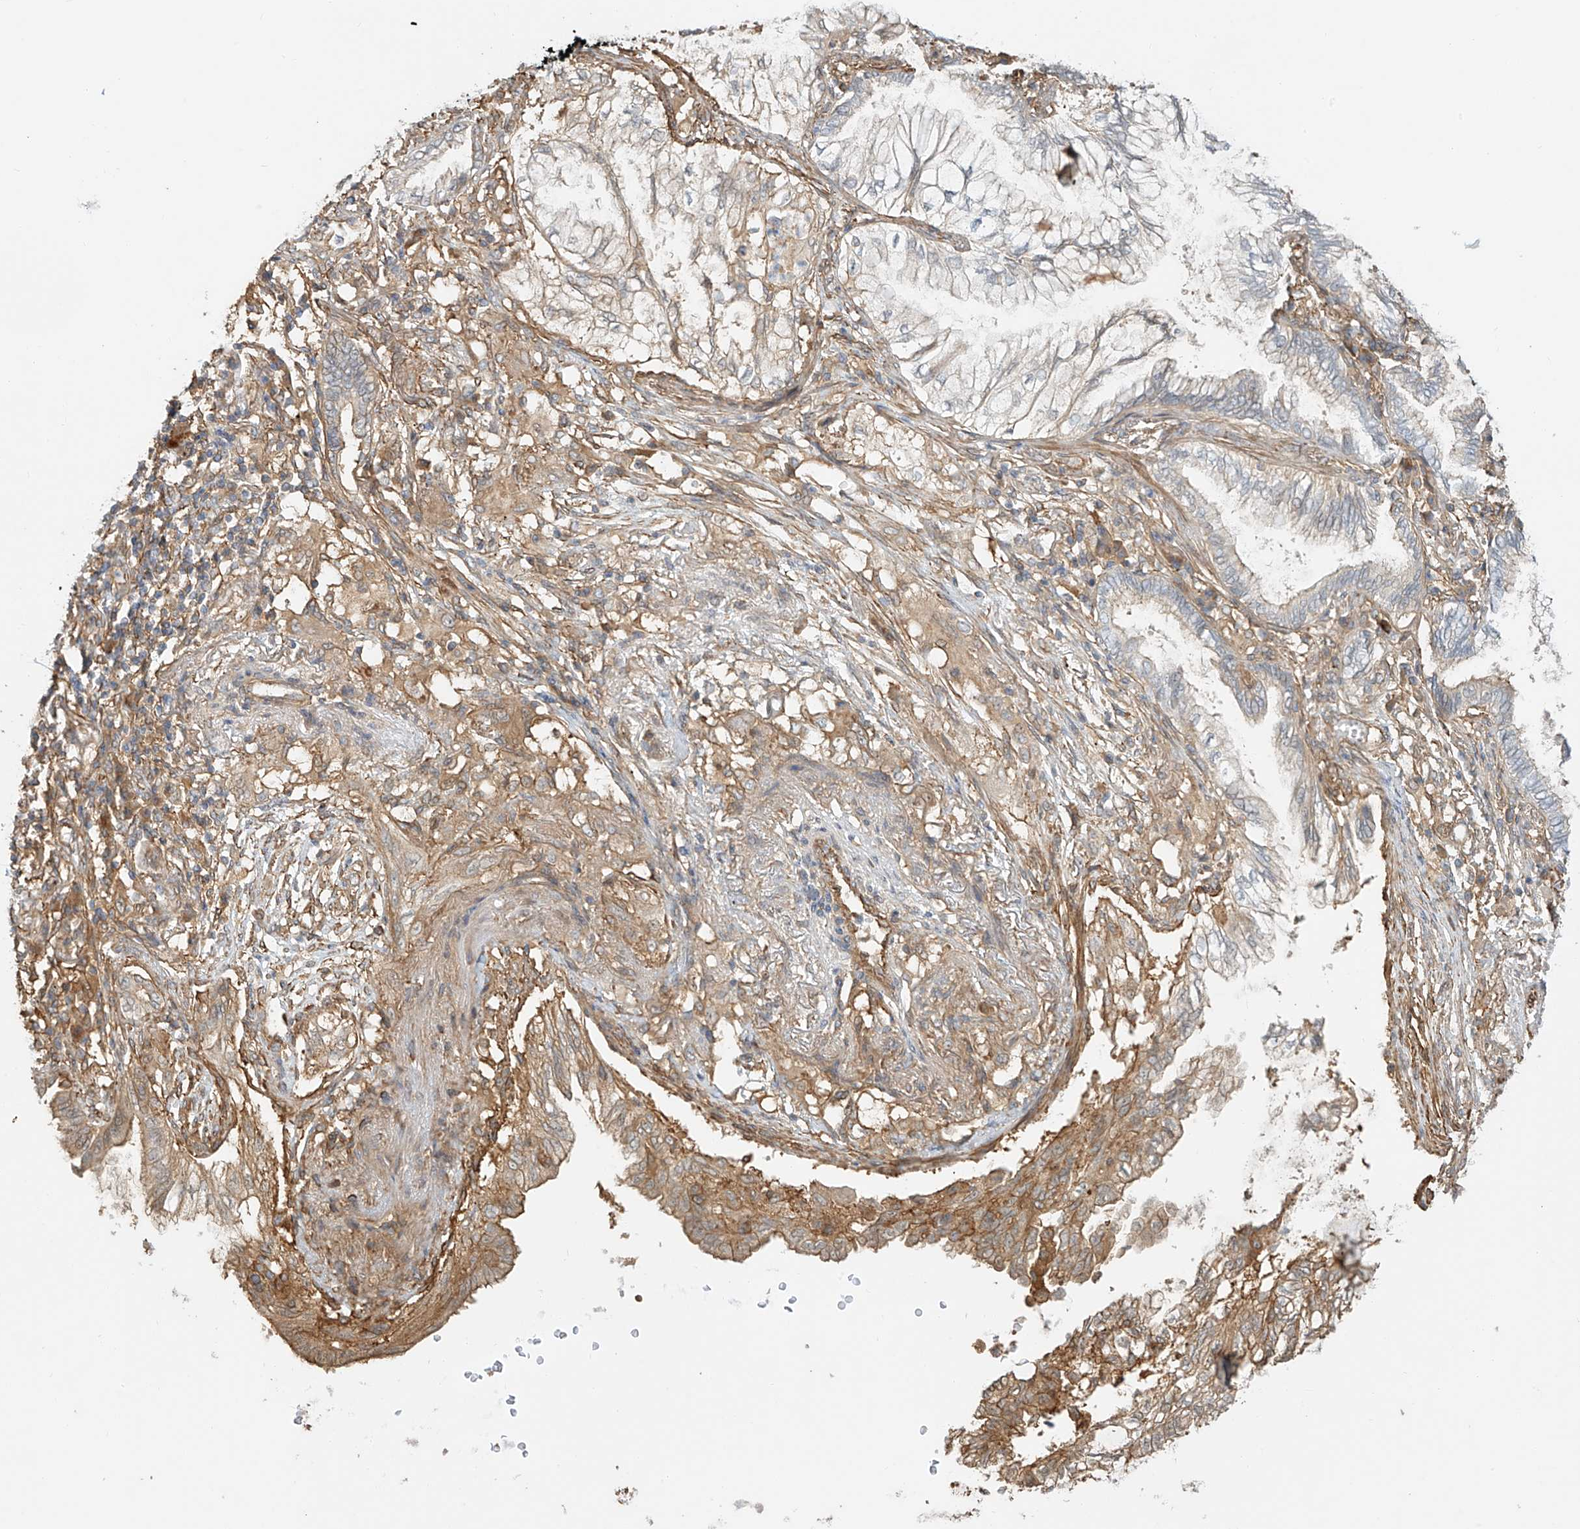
{"staining": {"intensity": "moderate", "quantity": "25%-75%", "location": "cytoplasmic/membranous"}, "tissue": "lung cancer", "cell_type": "Tumor cells", "image_type": "cancer", "snomed": [{"axis": "morphology", "description": "Adenocarcinoma, NOS"}, {"axis": "topography", "description": "Lung"}], "caption": "Approximately 25%-75% of tumor cells in human lung adenocarcinoma display moderate cytoplasmic/membranous protein staining as visualized by brown immunohistochemical staining.", "gene": "CSMD3", "patient": {"sex": "female", "age": 70}}